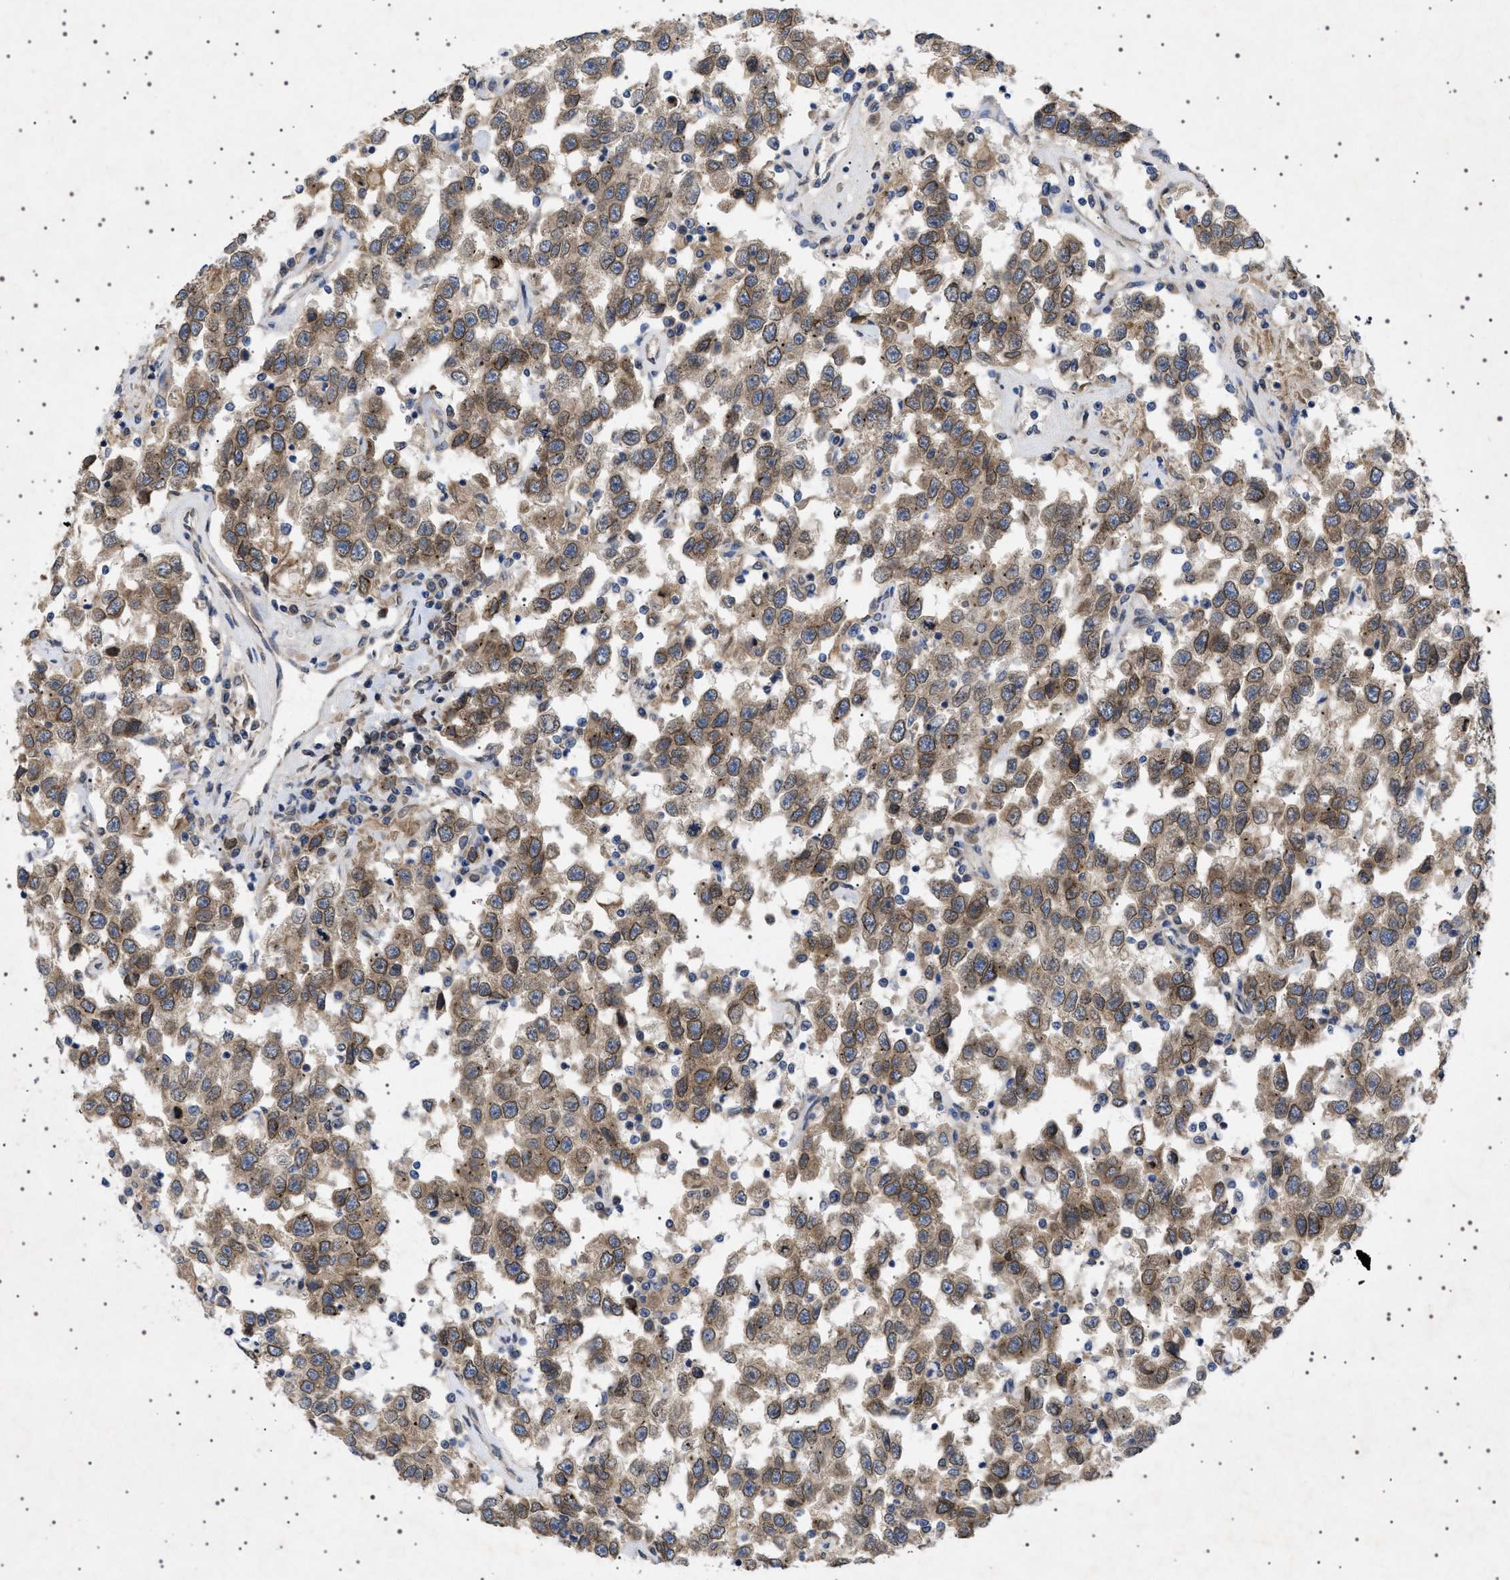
{"staining": {"intensity": "moderate", "quantity": ">75%", "location": "cytoplasmic/membranous,nuclear"}, "tissue": "testis cancer", "cell_type": "Tumor cells", "image_type": "cancer", "snomed": [{"axis": "morphology", "description": "Seminoma, NOS"}, {"axis": "topography", "description": "Testis"}], "caption": "Moderate cytoplasmic/membranous and nuclear protein positivity is identified in about >75% of tumor cells in testis cancer. The staining is performed using DAB (3,3'-diaminobenzidine) brown chromogen to label protein expression. The nuclei are counter-stained blue using hematoxylin.", "gene": "NUP93", "patient": {"sex": "male", "age": 41}}